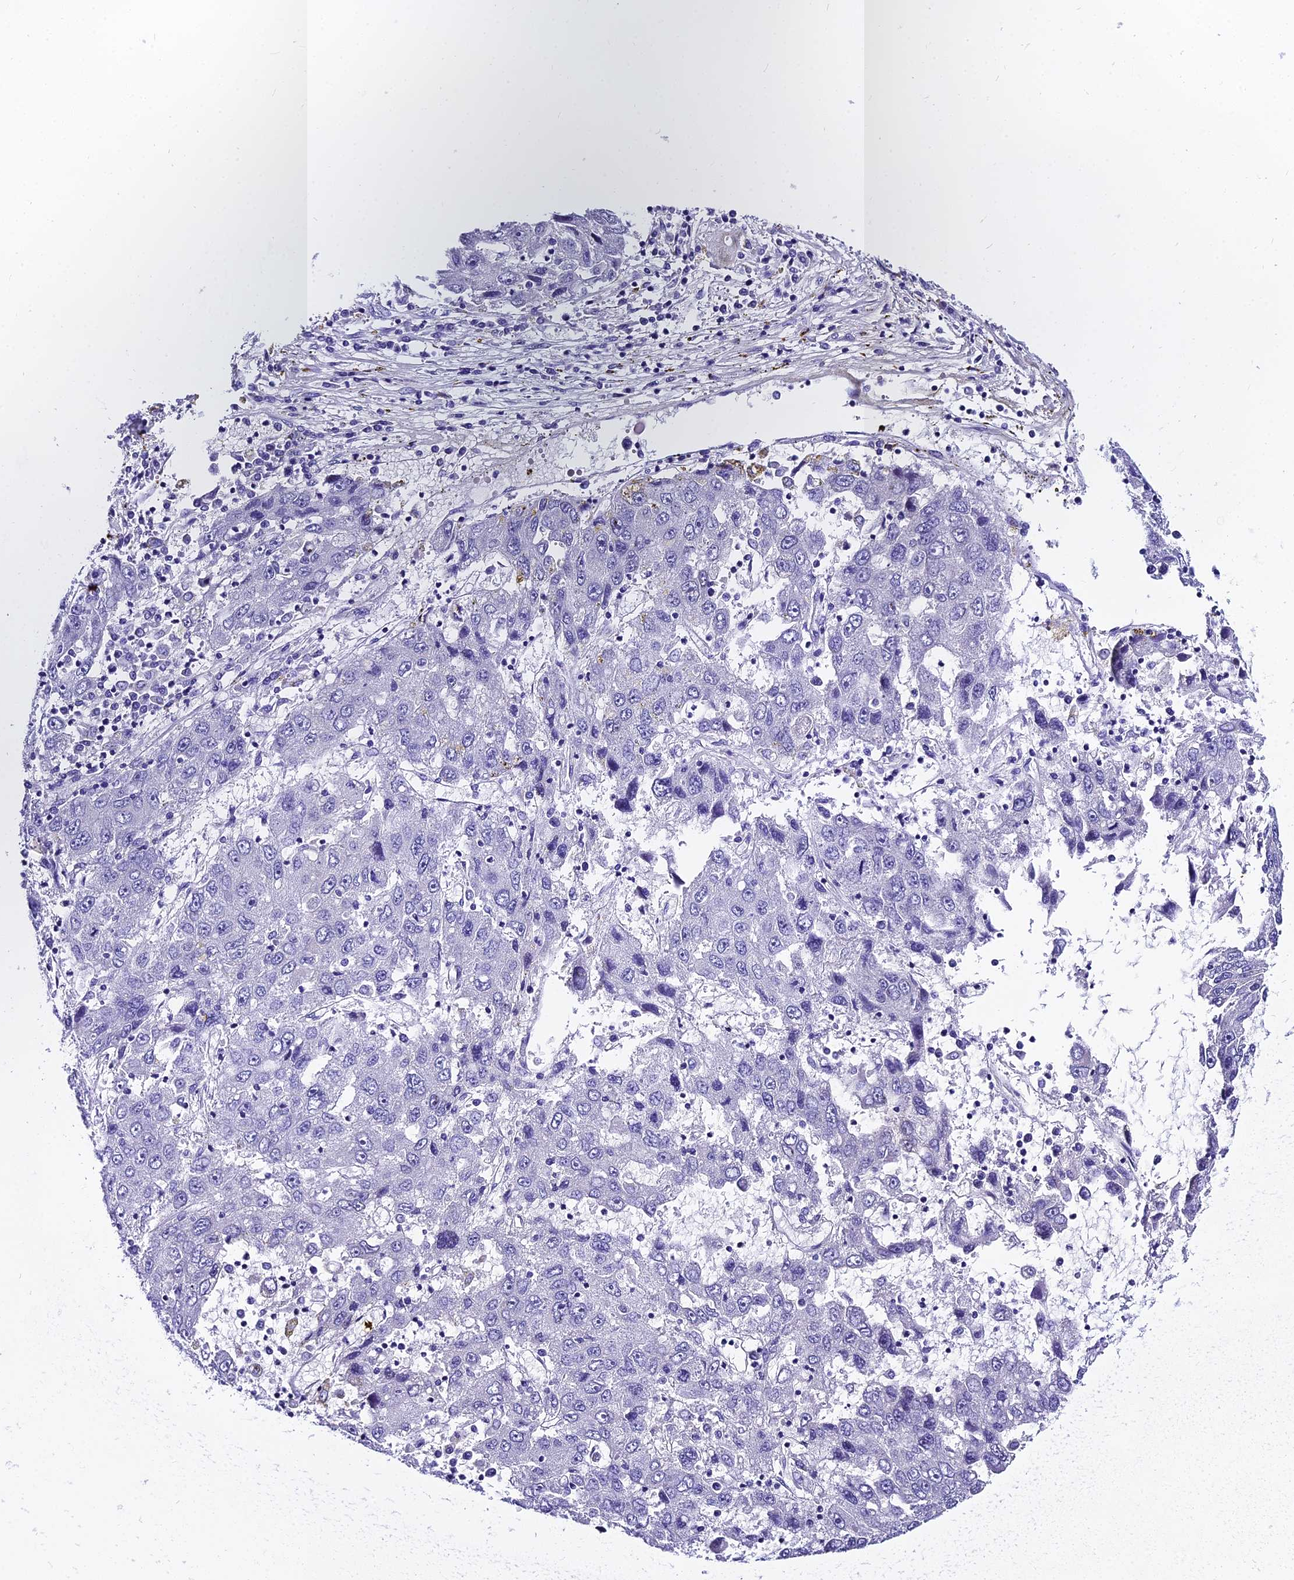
{"staining": {"intensity": "negative", "quantity": "none", "location": "none"}, "tissue": "liver cancer", "cell_type": "Tumor cells", "image_type": "cancer", "snomed": [{"axis": "morphology", "description": "Carcinoma, Hepatocellular, NOS"}, {"axis": "topography", "description": "Liver"}], "caption": "IHC micrograph of human liver cancer stained for a protein (brown), which exhibits no staining in tumor cells. (DAB immunohistochemistry visualized using brightfield microscopy, high magnification).", "gene": "LGALS7", "patient": {"sex": "male", "age": 49}}